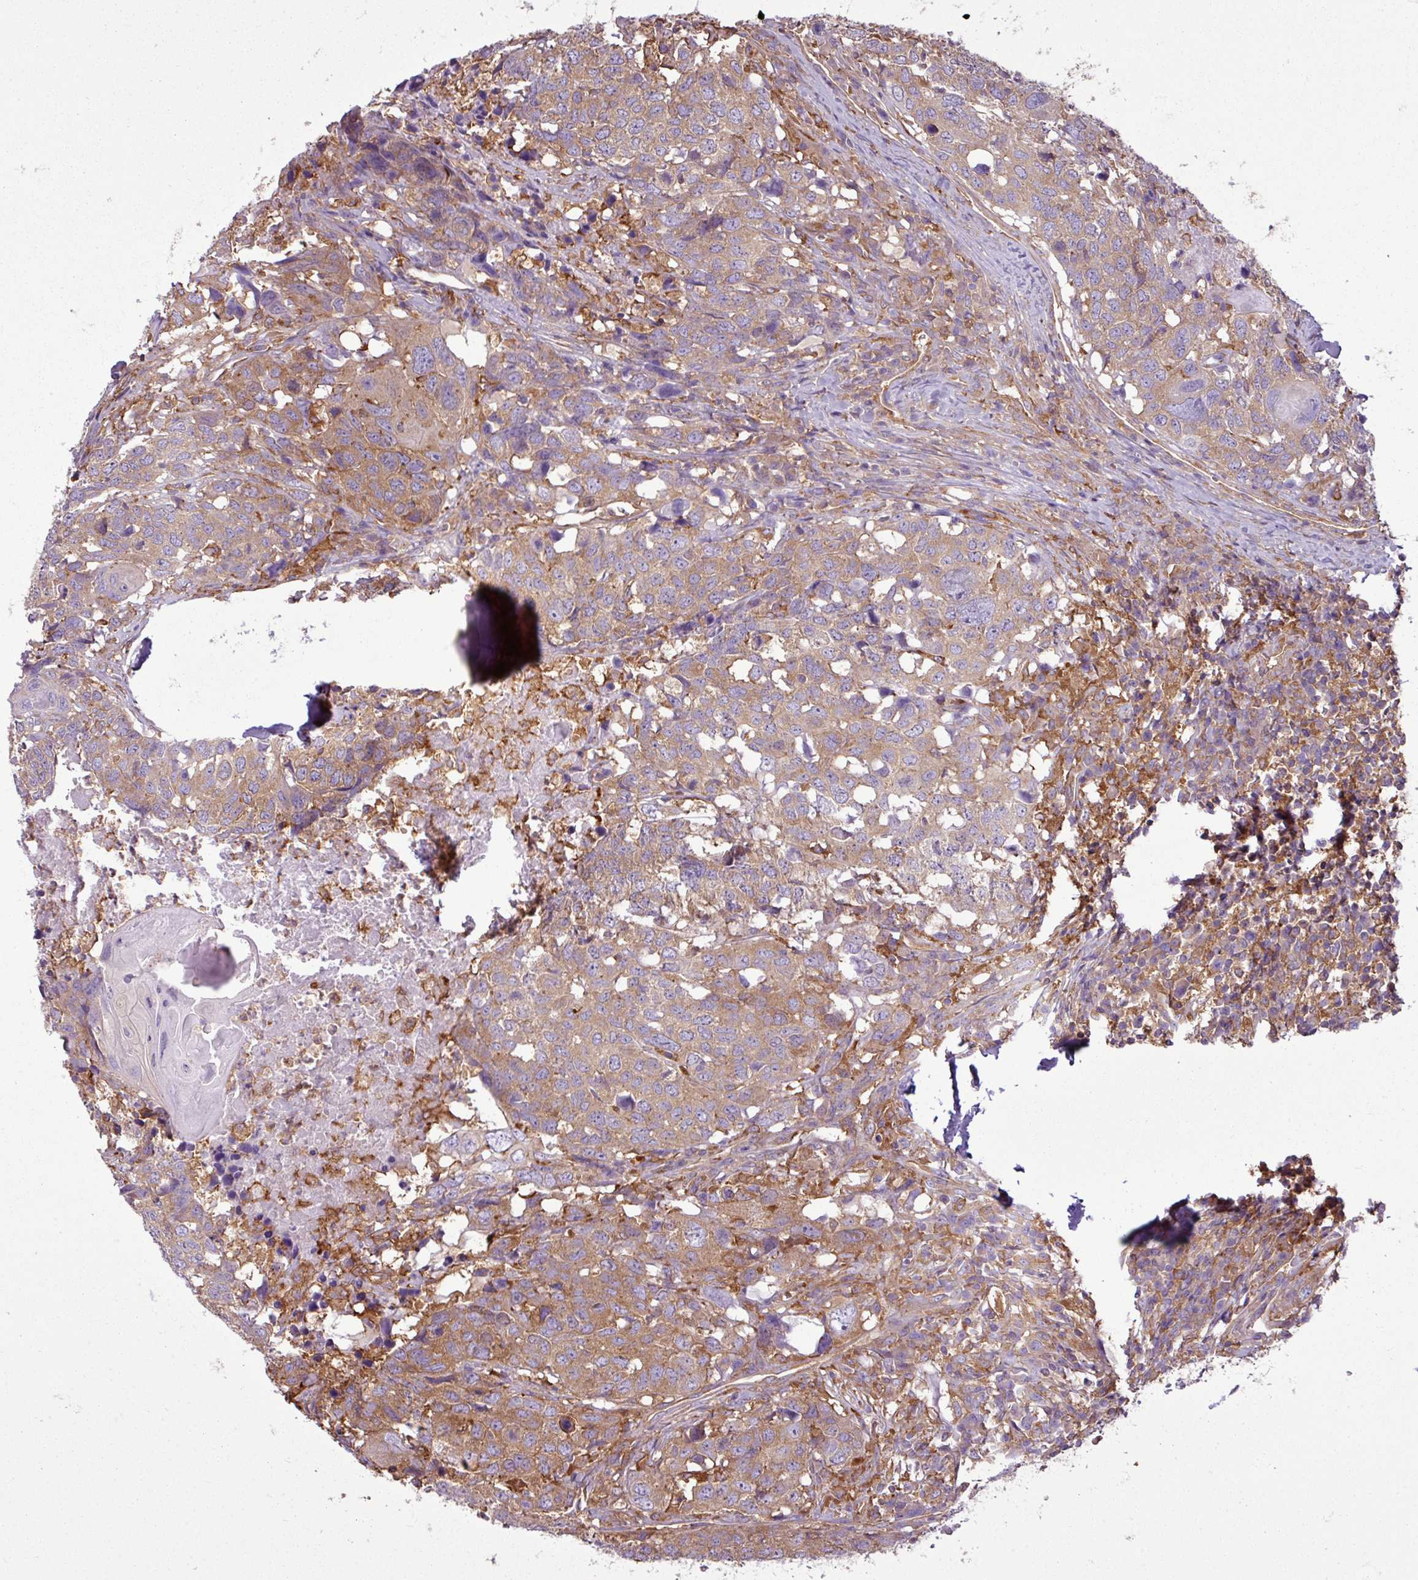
{"staining": {"intensity": "weak", "quantity": "25%-75%", "location": "cytoplasmic/membranous"}, "tissue": "head and neck cancer", "cell_type": "Tumor cells", "image_type": "cancer", "snomed": [{"axis": "morphology", "description": "Normal tissue, NOS"}, {"axis": "morphology", "description": "Squamous cell carcinoma, NOS"}, {"axis": "topography", "description": "Skeletal muscle"}, {"axis": "topography", "description": "Vascular tissue"}, {"axis": "topography", "description": "Peripheral nerve tissue"}, {"axis": "topography", "description": "Head-Neck"}], "caption": "Immunohistochemical staining of human head and neck cancer (squamous cell carcinoma) demonstrates low levels of weak cytoplasmic/membranous positivity in approximately 25%-75% of tumor cells.", "gene": "PACSIN2", "patient": {"sex": "male", "age": 66}}